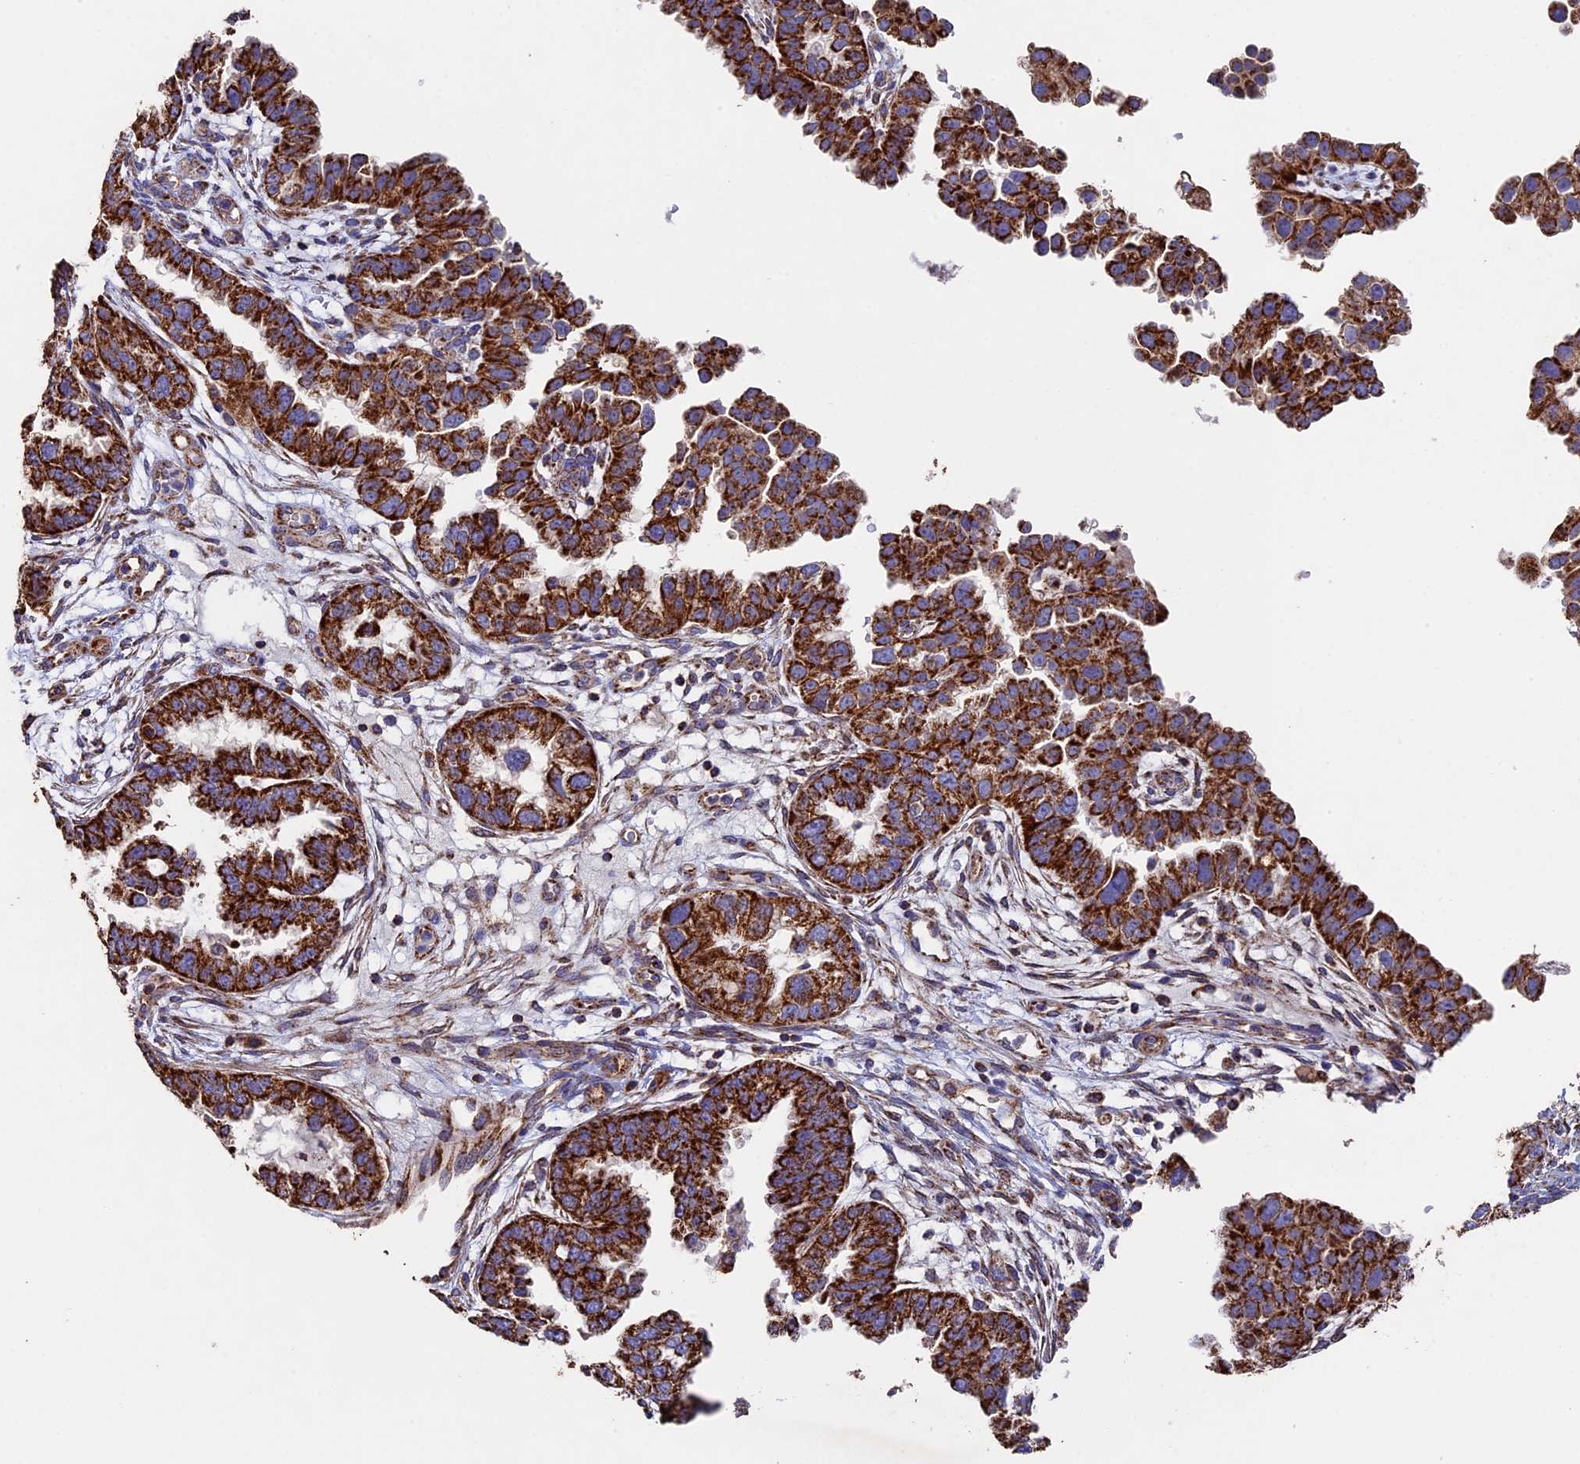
{"staining": {"intensity": "strong", "quantity": ">75%", "location": "cytoplasmic/membranous"}, "tissue": "endometrial cancer", "cell_type": "Tumor cells", "image_type": "cancer", "snomed": [{"axis": "morphology", "description": "Adenocarcinoma, NOS"}, {"axis": "topography", "description": "Endometrium"}], "caption": "The immunohistochemical stain shows strong cytoplasmic/membranous positivity in tumor cells of endometrial cancer tissue. (Brightfield microscopy of DAB IHC at high magnification).", "gene": "ADAT1", "patient": {"sex": "female", "age": 85}}